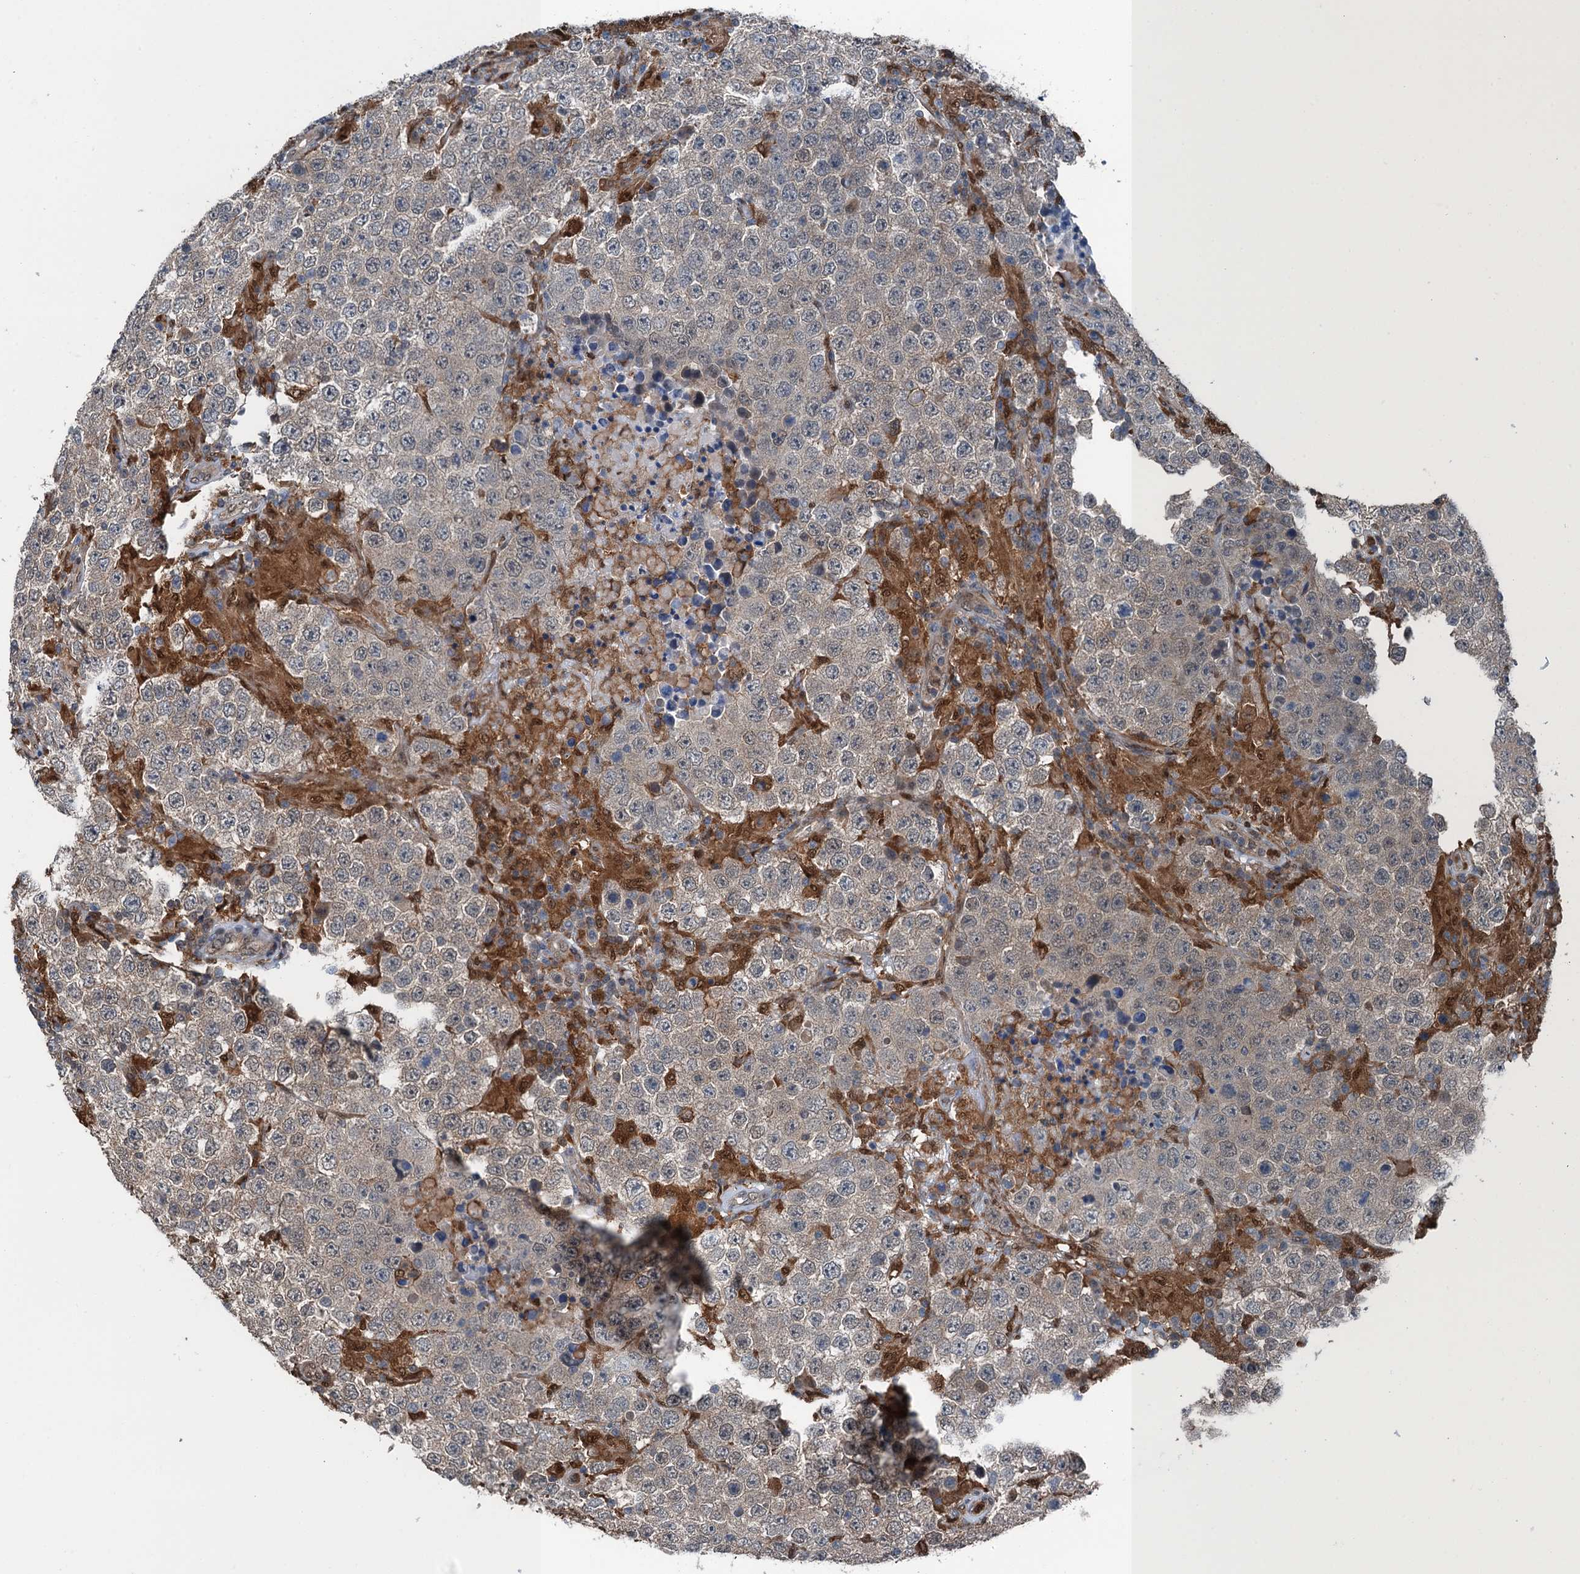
{"staining": {"intensity": "weak", "quantity": "25%-75%", "location": "cytoplasmic/membranous,nuclear"}, "tissue": "testis cancer", "cell_type": "Tumor cells", "image_type": "cancer", "snomed": [{"axis": "morphology", "description": "Normal tissue, NOS"}, {"axis": "morphology", "description": "Urothelial carcinoma, High grade"}, {"axis": "morphology", "description": "Seminoma, NOS"}, {"axis": "morphology", "description": "Carcinoma, Embryonal, NOS"}, {"axis": "topography", "description": "Urinary bladder"}, {"axis": "topography", "description": "Testis"}], "caption": "Approximately 25%-75% of tumor cells in human testis seminoma show weak cytoplasmic/membranous and nuclear protein staining as visualized by brown immunohistochemical staining.", "gene": "RNH1", "patient": {"sex": "male", "age": 41}}